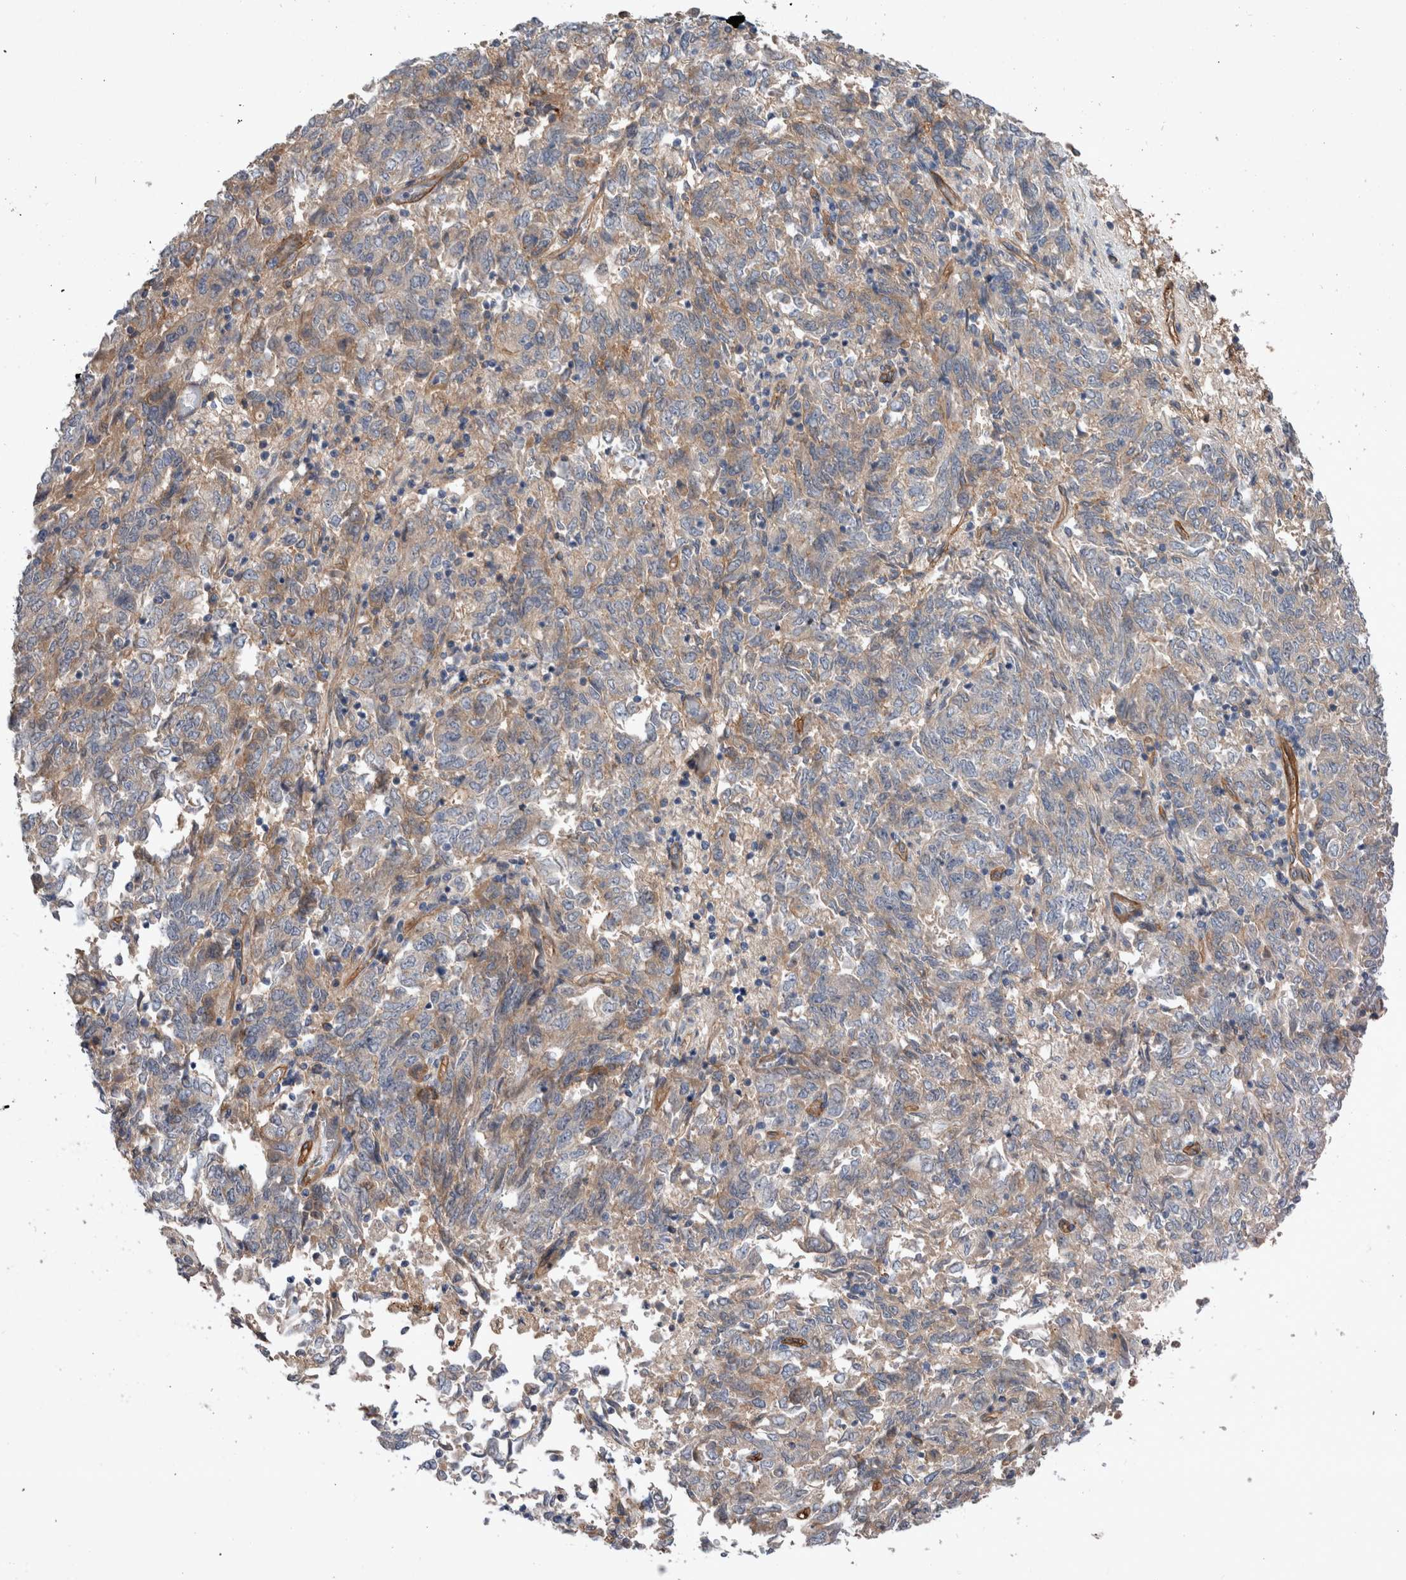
{"staining": {"intensity": "weak", "quantity": ">75%", "location": "cytoplasmic/membranous"}, "tissue": "endometrial cancer", "cell_type": "Tumor cells", "image_type": "cancer", "snomed": [{"axis": "morphology", "description": "Adenocarcinoma, NOS"}, {"axis": "topography", "description": "Endometrium"}], "caption": "Immunohistochemical staining of human adenocarcinoma (endometrial) displays low levels of weak cytoplasmic/membranous protein positivity in about >75% of tumor cells. (brown staining indicates protein expression, while blue staining denotes nuclei).", "gene": "BCAM", "patient": {"sex": "female", "age": 80}}